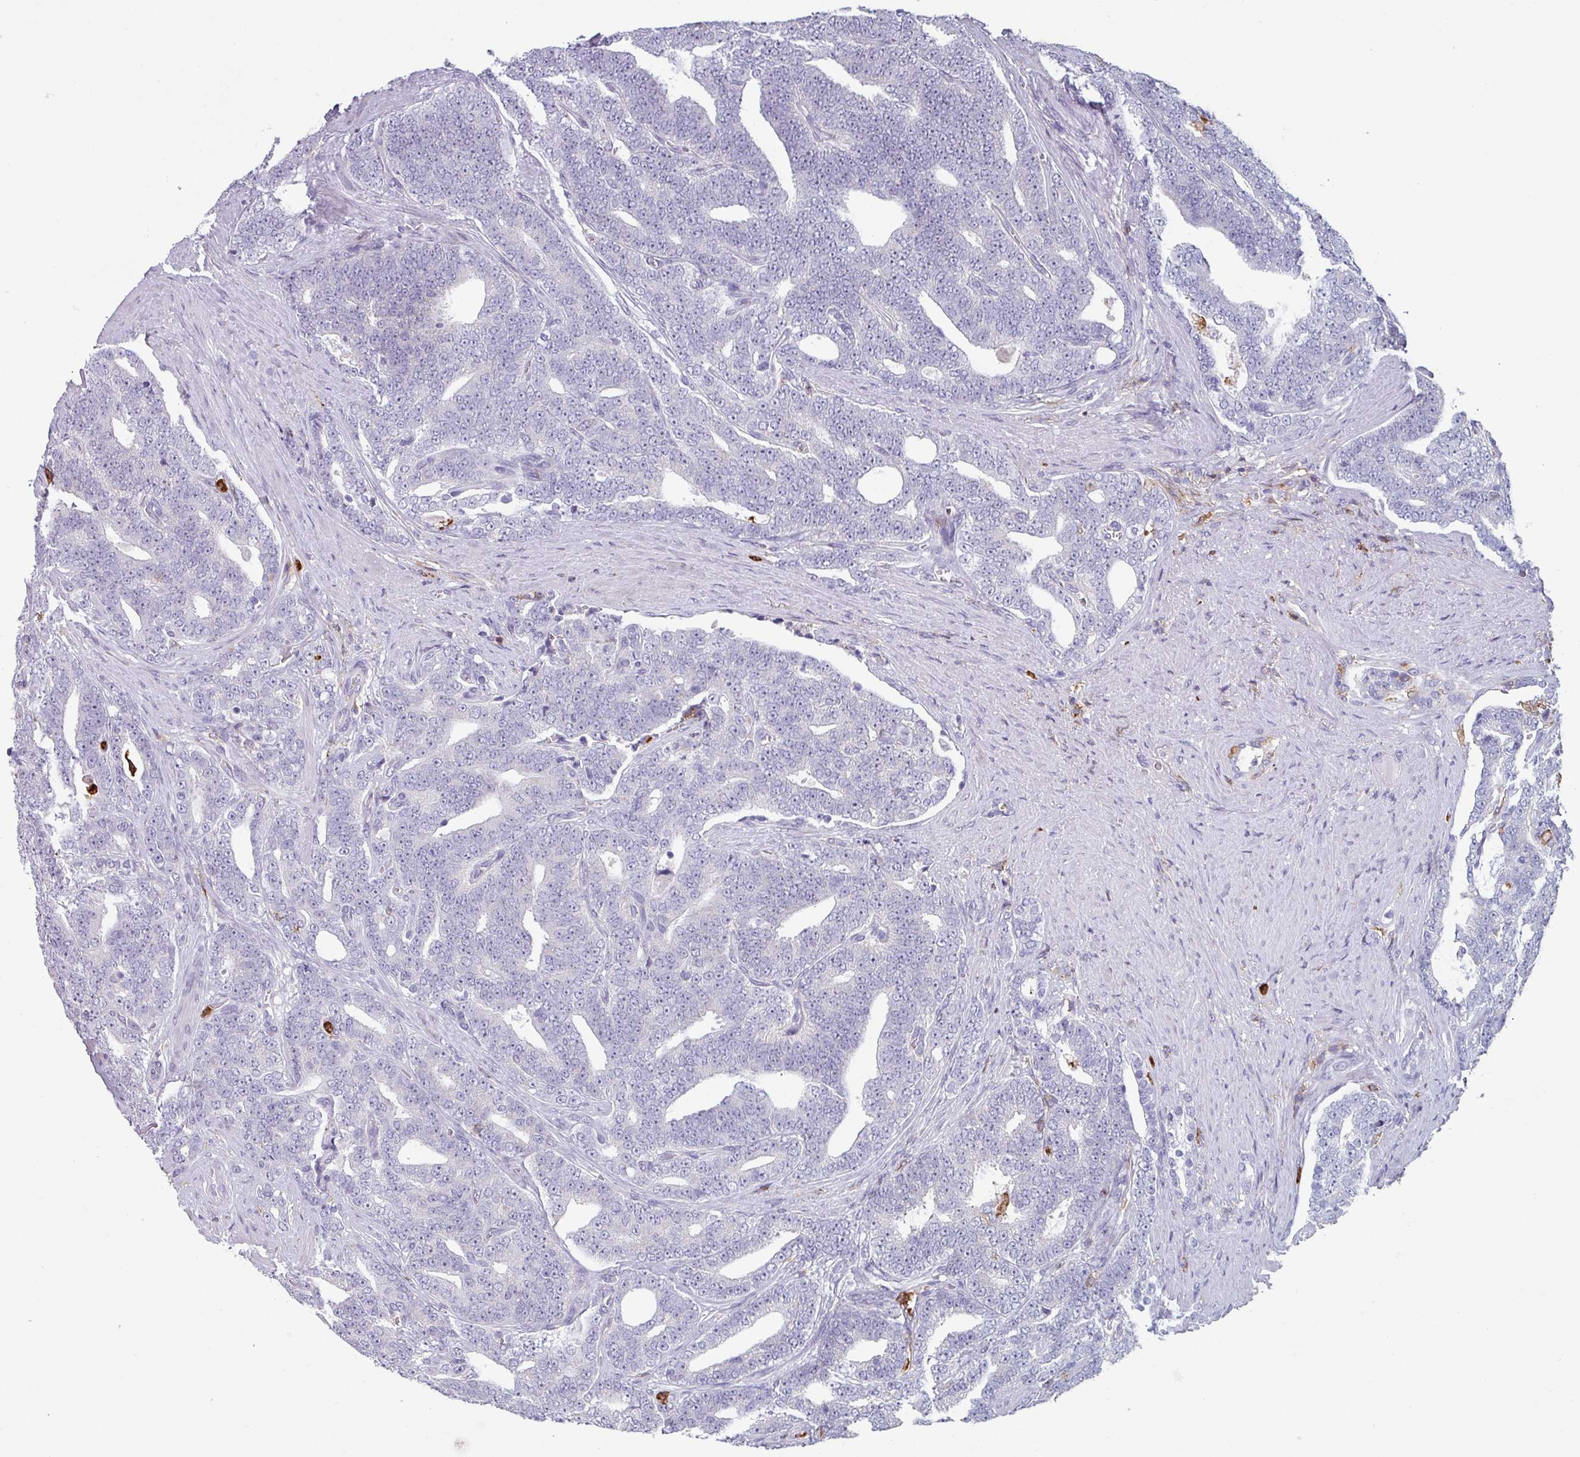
{"staining": {"intensity": "negative", "quantity": "none", "location": "none"}, "tissue": "prostate cancer", "cell_type": "Tumor cells", "image_type": "cancer", "snomed": [{"axis": "morphology", "description": "Adenocarcinoma, High grade"}, {"axis": "topography", "description": "Prostate and seminal vesicle, NOS"}], "caption": "Tumor cells are negative for brown protein staining in high-grade adenocarcinoma (prostate).", "gene": "EXOSC5", "patient": {"sex": "male", "age": 67}}